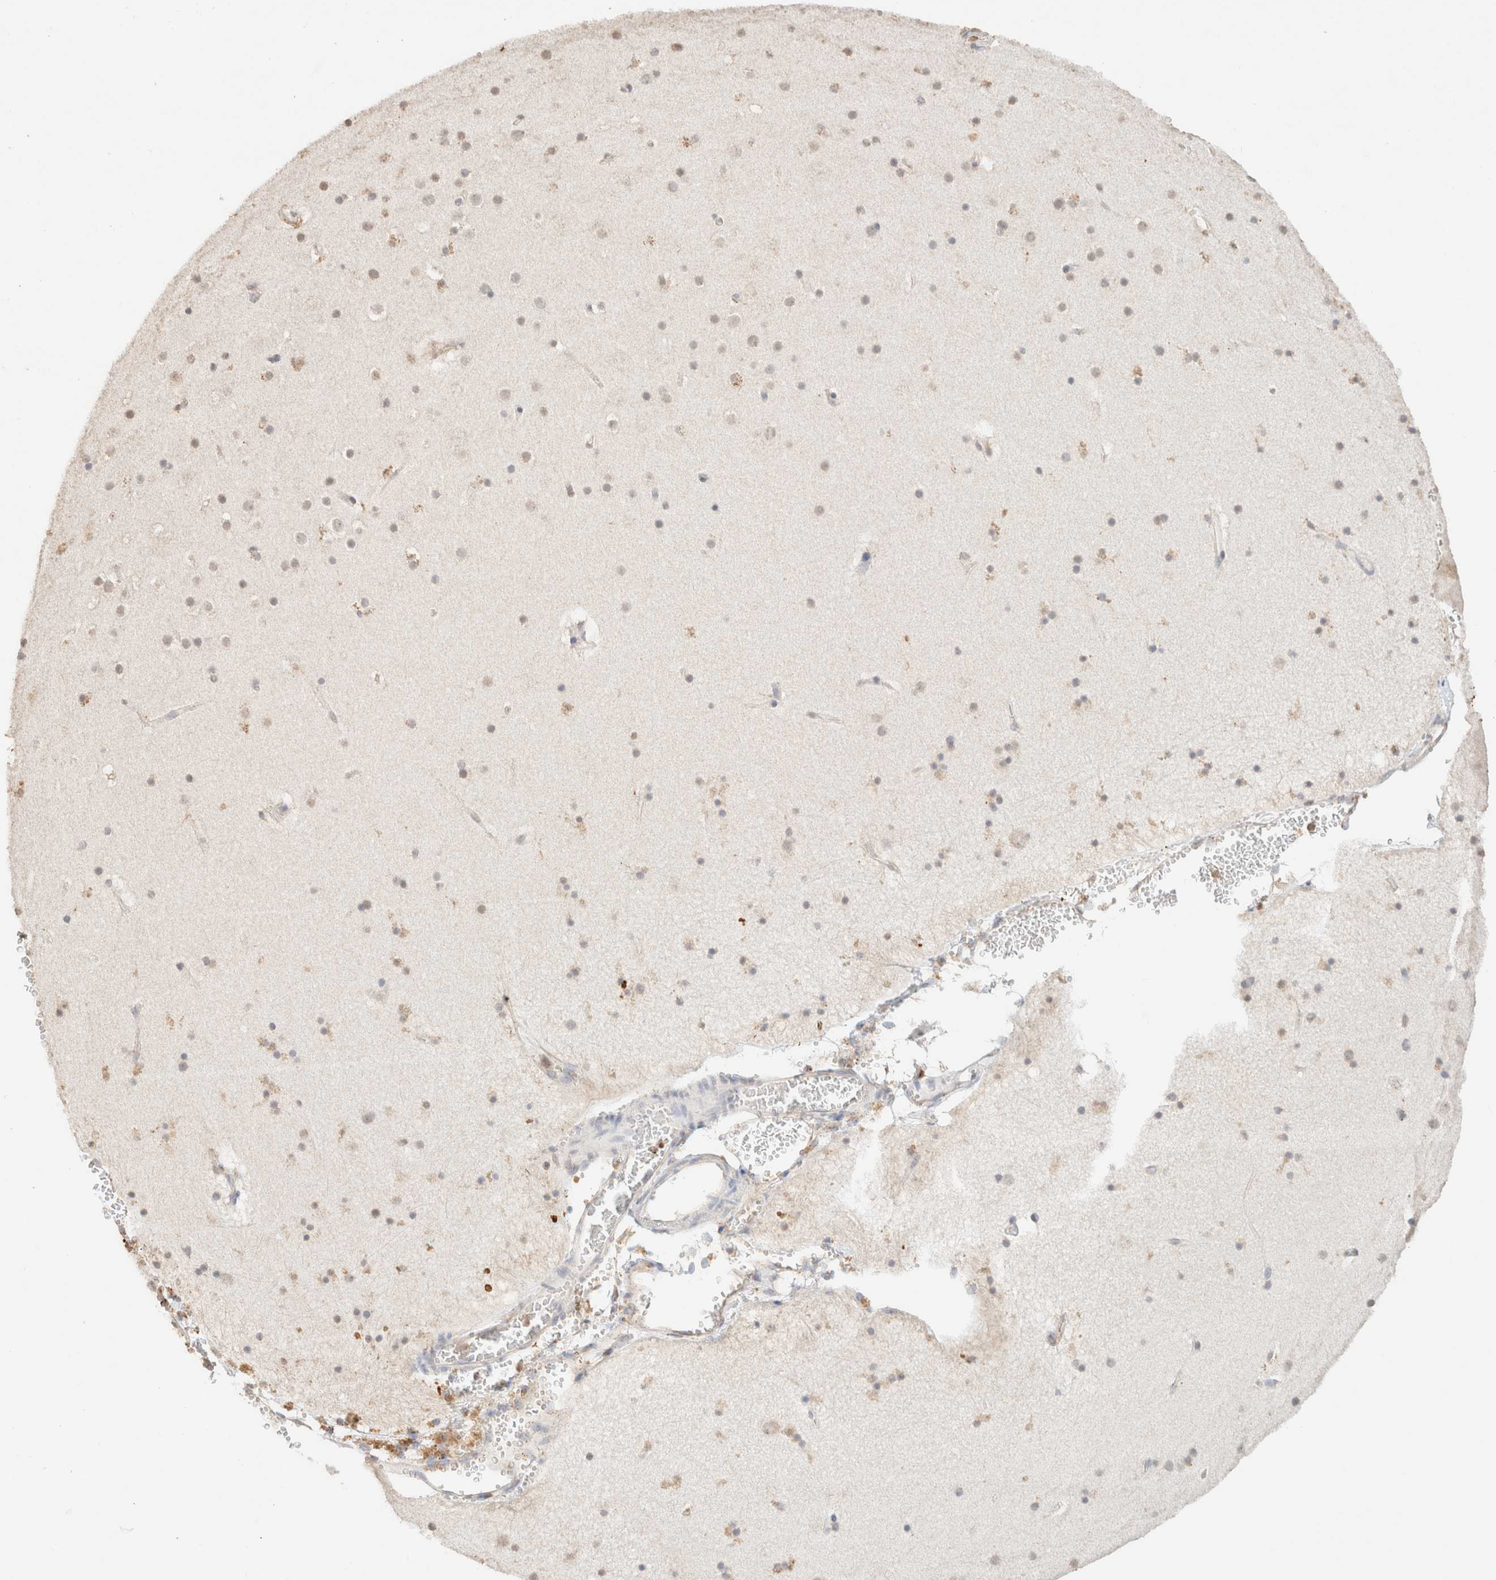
{"staining": {"intensity": "moderate", "quantity": "25%-75%", "location": "cytoplasmic/membranous"}, "tissue": "cerebral cortex", "cell_type": "Endothelial cells", "image_type": "normal", "snomed": [{"axis": "morphology", "description": "Normal tissue, NOS"}, {"axis": "topography", "description": "Cerebral cortex"}], "caption": "An IHC photomicrograph of normal tissue is shown. Protein staining in brown labels moderate cytoplasmic/membranous positivity in cerebral cortex within endothelial cells.", "gene": "CTSC", "patient": {"sex": "male", "age": 57}}